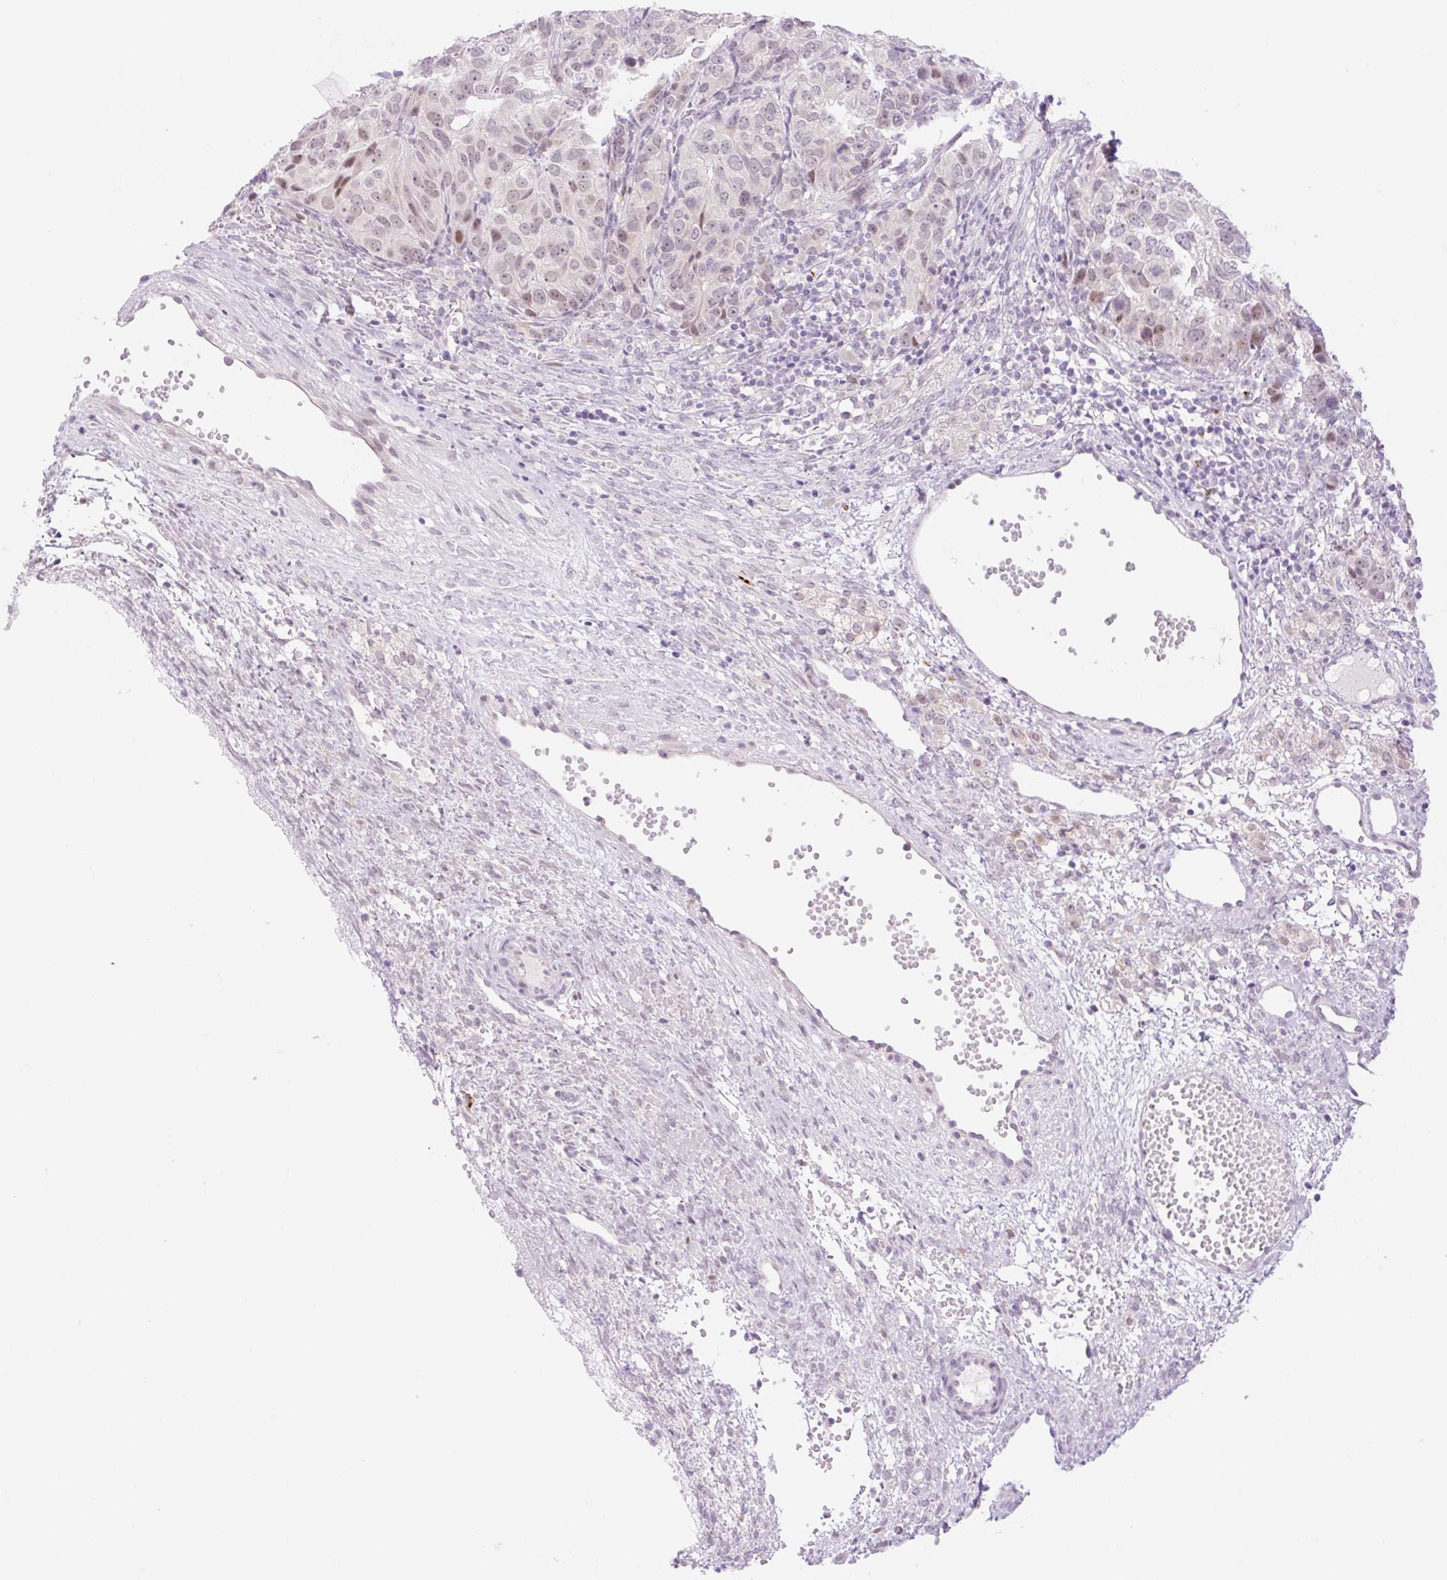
{"staining": {"intensity": "weak", "quantity": "<25%", "location": "nuclear"}, "tissue": "ovarian cancer", "cell_type": "Tumor cells", "image_type": "cancer", "snomed": [{"axis": "morphology", "description": "Carcinoma, endometroid"}, {"axis": "topography", "description": "Ovary"}], "caption": "Ovarian cancer was stained to show a protein in brown. There is no significant positivity in tumor cells.", "gene": "SPRYD4", "patient": {"sex": "female", "age": 51}}